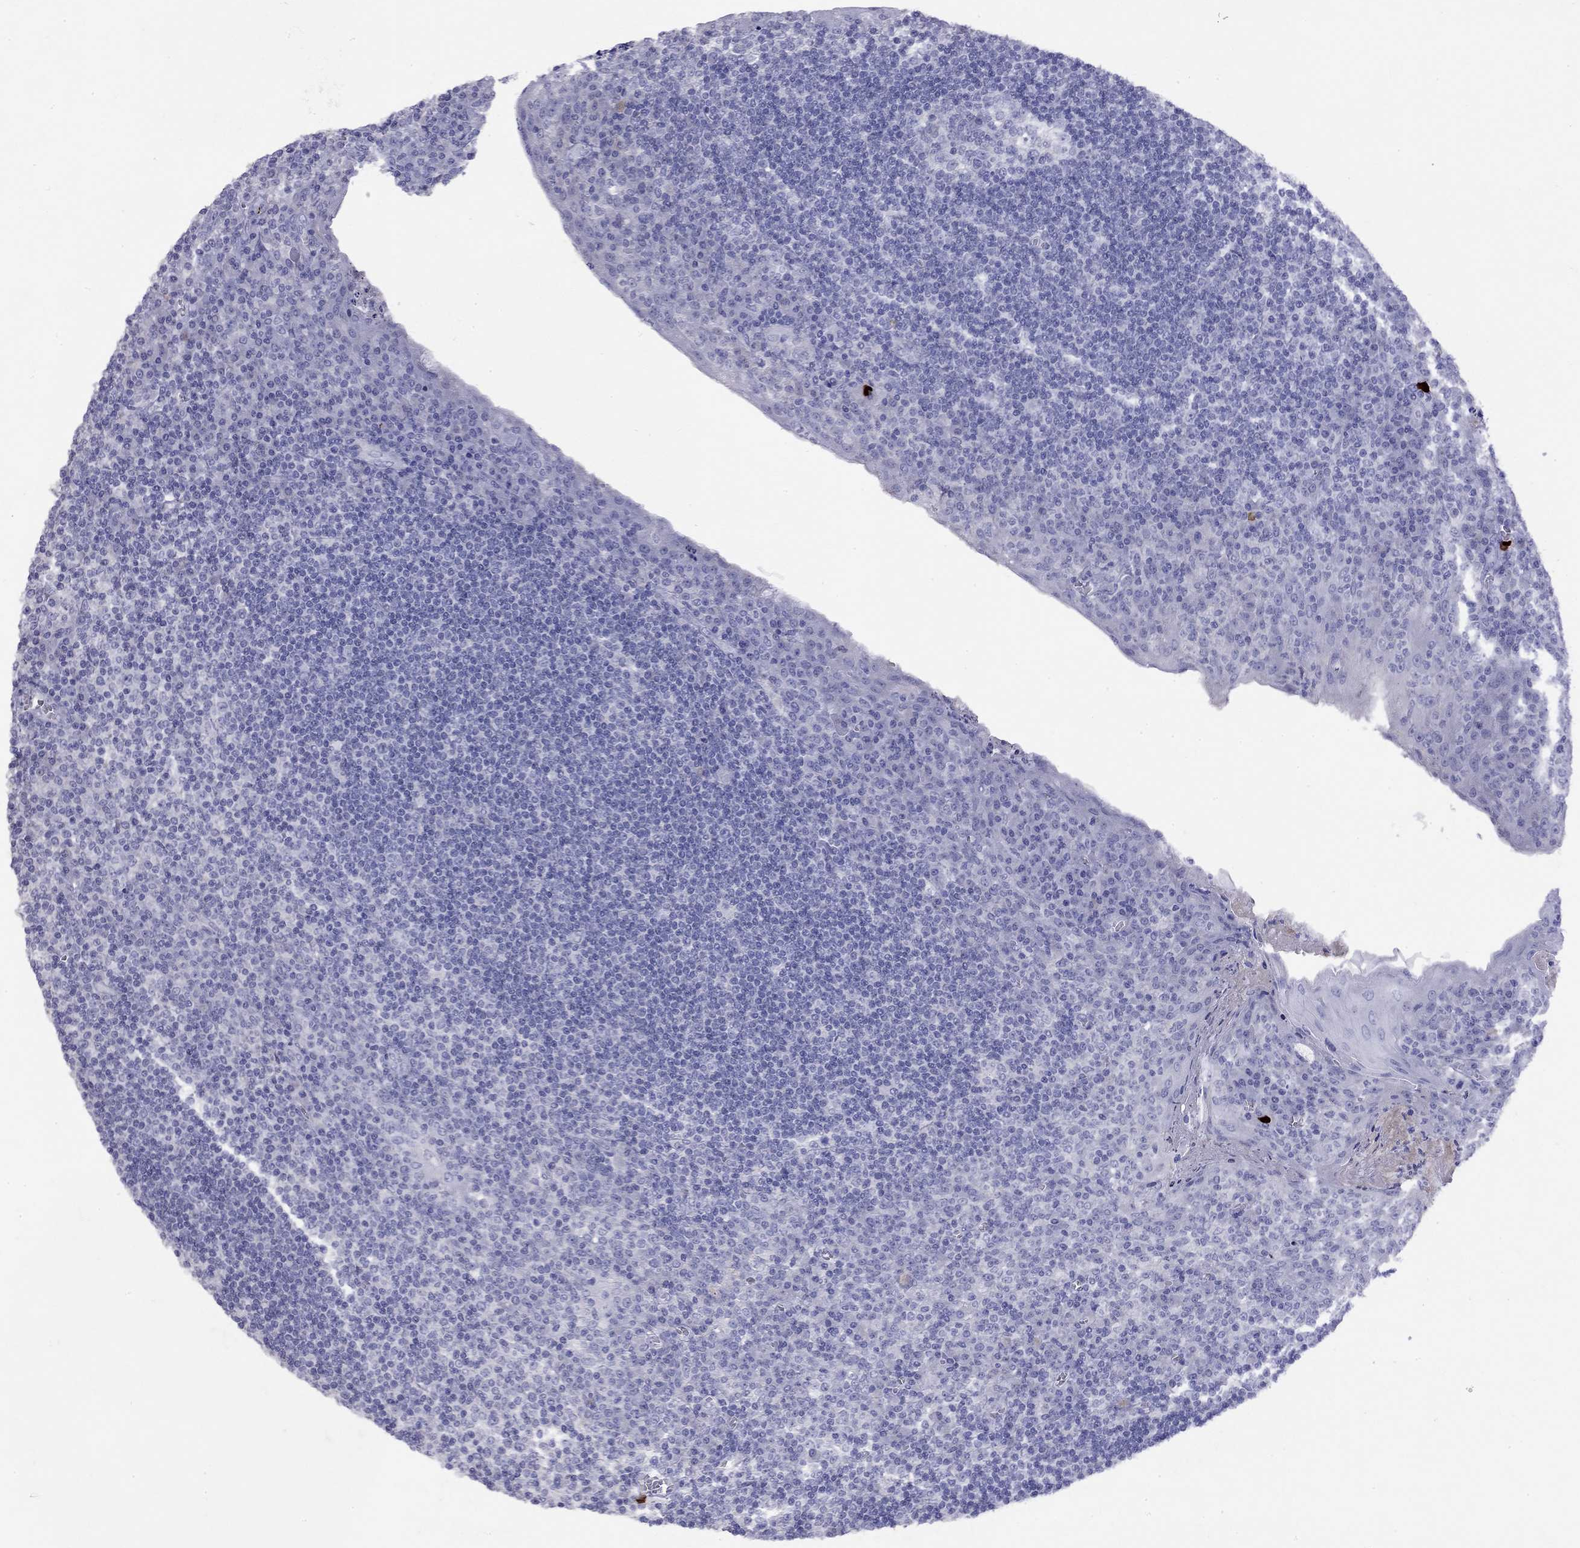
{"staining": {"intensity": "negative", "quantity": "none", "location": "none"}, "tissue": "tonsil", "cell_type": "Germinal center cells", "image_type": "normal", "snomed": [{"axis": "morphology", "description": "Normal tissue, NOS"}, {"axis": "topography", "description": "Tonsil"}], "caption": "A photomicrograph of human tonsil is negative for staining in germinal center cells. Brightfield microscopy of IHC stained with DAB (brown) and hematoxylin (blue), captured at high magnification.", "gene": "GNAT3", "patient": {"sex": "female", "age": 13}}